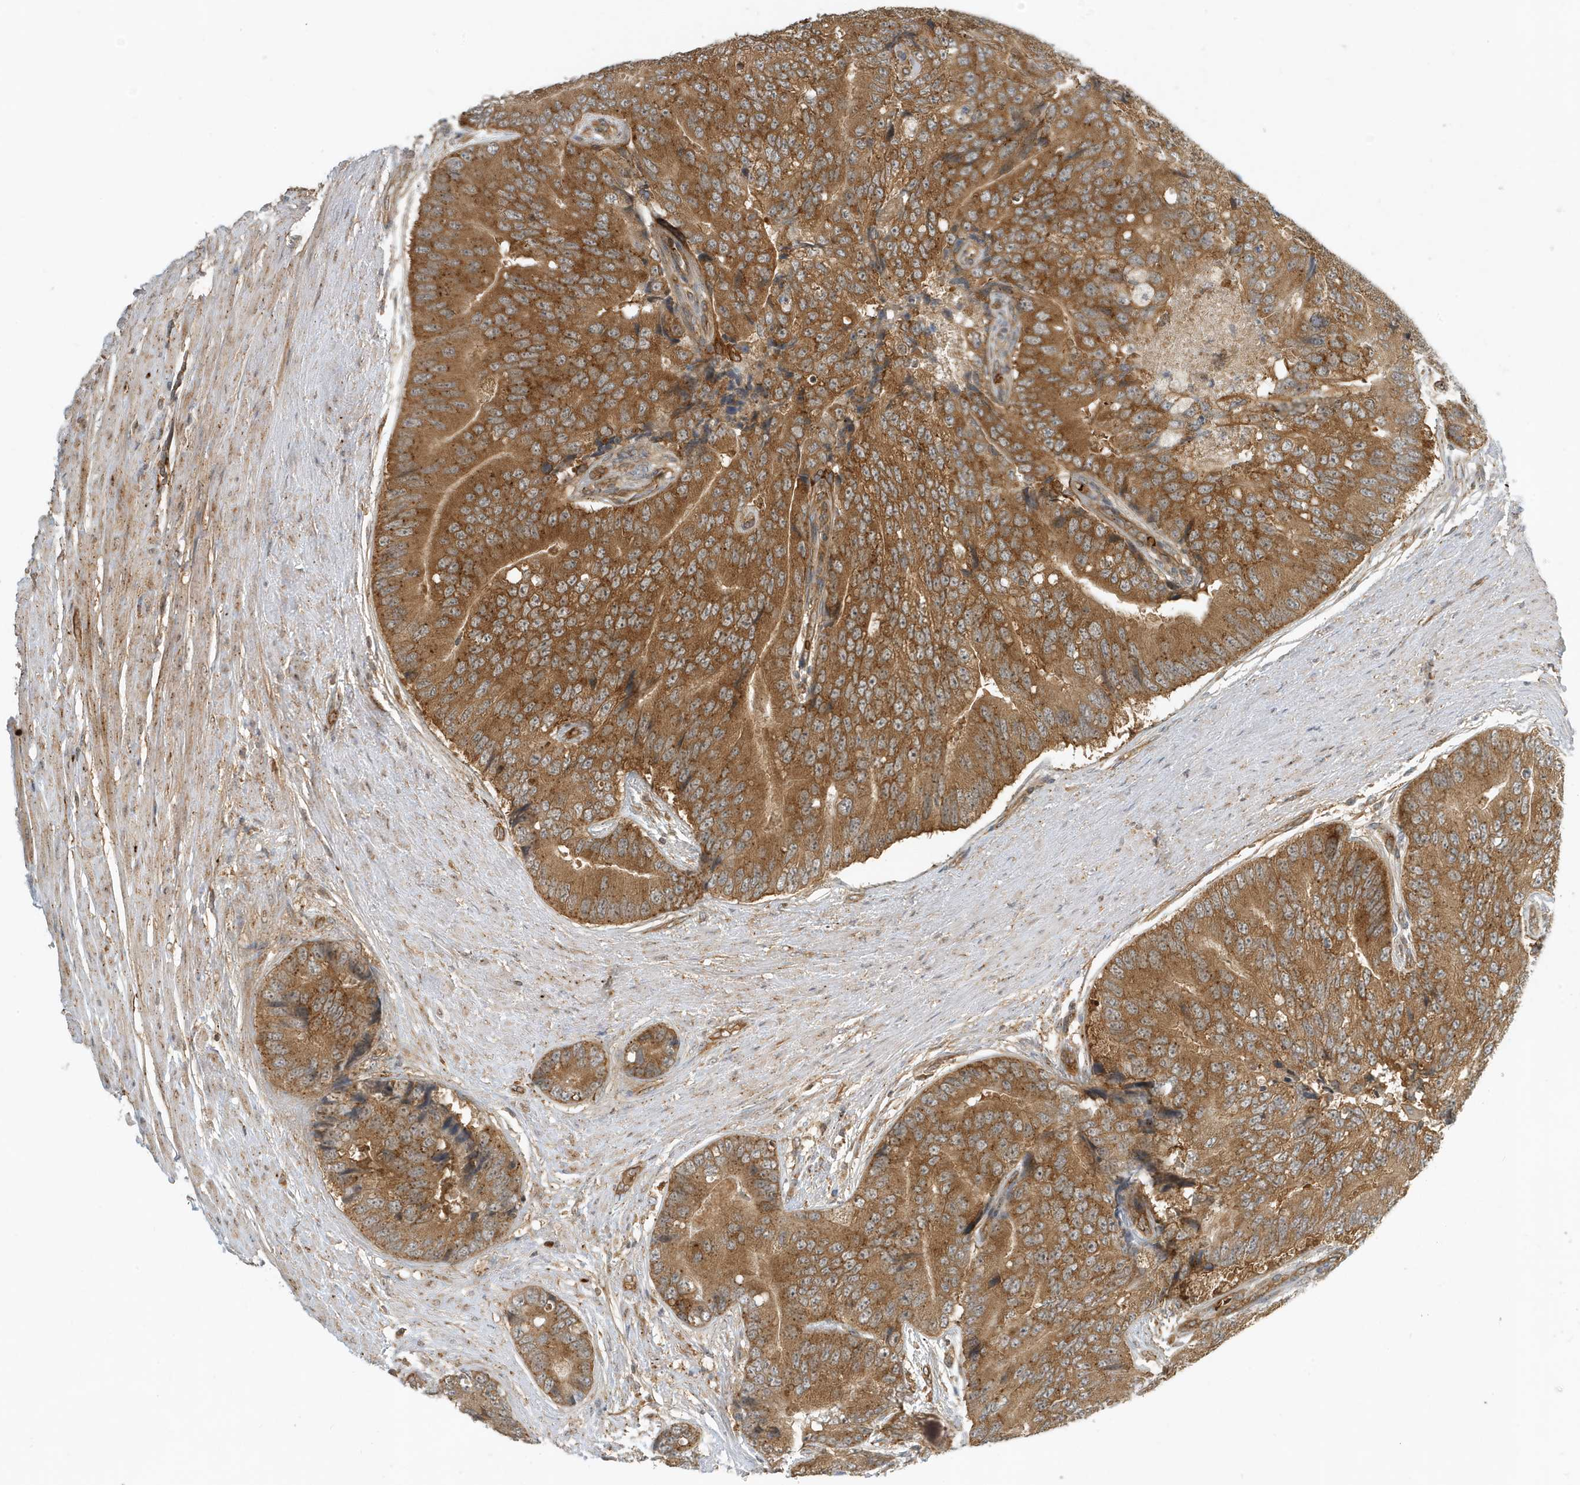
{"staining": {"intensity": "moderate", "quantity": ">75%", "location": "cytoplasmic/membranous"}, "tissue": "prostate cancer", "cell_type": "Tumor cells", "image_type": "cancer", "snomed": [{"axis": "morphology", "description": "Adenocarcinoma, High grade"}, {"axis": "topography", "description": "Prostate"}], "caption": "An immunohistochemistry (IHC) image of tumor tissue is shown. Protein staining in brown shows moderate cytoplasmic/membranous positivity in adenocarcinoma (high-grade) (prostate) within tumor cells. (DAB IHC with brightfield microscopy, high magnification).", "gene": "FYCO1", "patient": {"sex": "male", "age": 70}}